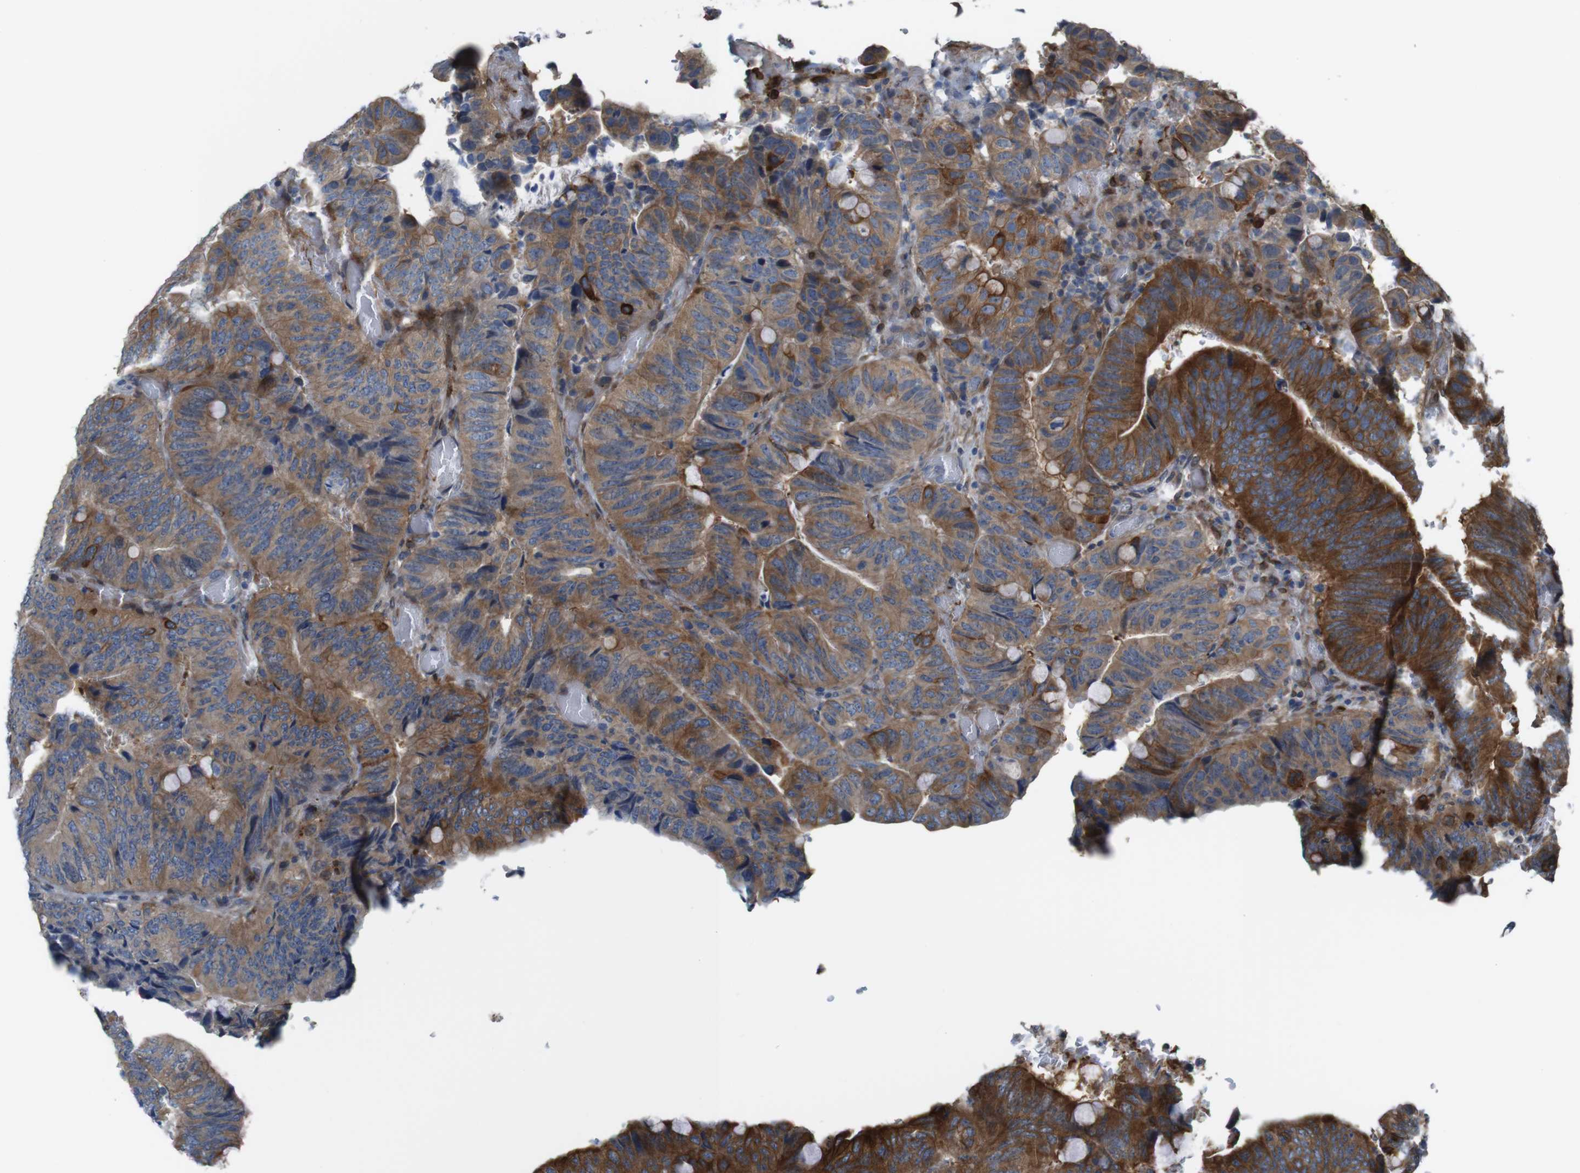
{"staining": {"intensity": "moderate", "quantity": ">75%", "location": "cytoplasmic/membranous"}, "tissue": "colorectal cancer", "cell_type": "Tumor cells", "image_type": "cancer", "snomed": [{"axis": "morphology", "description": "Normal tissue, NOS"}, {"axis": "morphology", "description": "Adenocarcinoma, NOS"}, {"axis": "topography", "description": "Rectum"}, {"axis": "topography", "description": "Peripheral nerve tissue"}], "caption": "High-power microscopy captured an IHC image of colorectal cancer, revealing moderate cytoplasmic/membranous positivity in approximately >75% of tumor cells.", "gene": "PCOLCE2", "patient": {"sex": "male", "age": 92}}